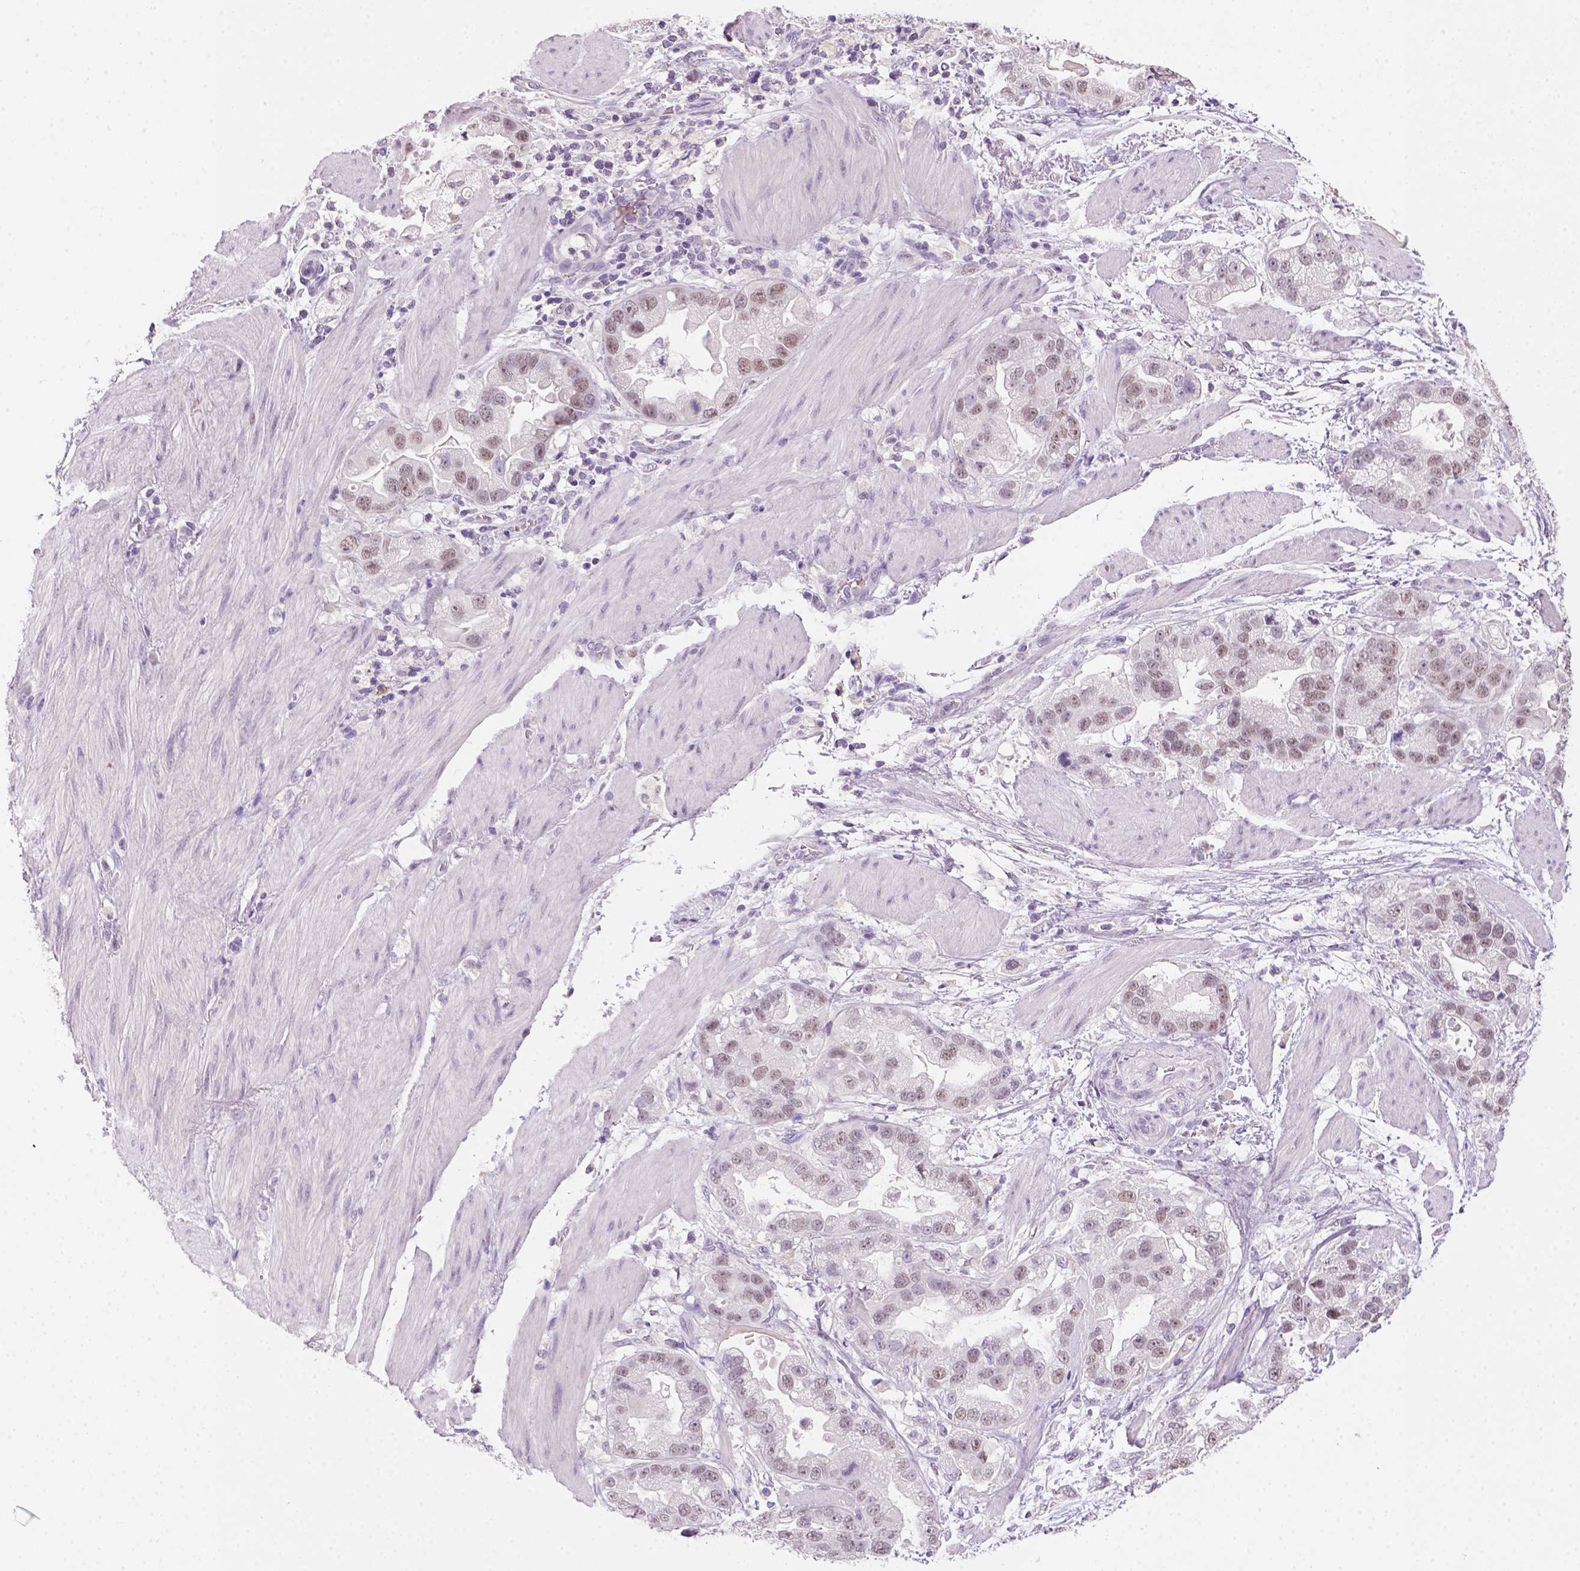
{"staining": {"intensity": "weak", "quantity": ">75%", "location": "nuclear"}, "tissue": "stomach cancer", "cell_type": "Tumor cells", "image_type": "cancer", "snomed": [{"axis": "morphology", "description": "Adenocarcinoma, NOS"}, {"axis": "topography", "description": "Stomach"}], "caption": "Stomach cancer stained with immunohistochemistry (IHC) shows weak nuclear positivity in about >75% of tumor cells.", "gene": "ZMAT4", "patient": {"sex": "male", "age": 59}}